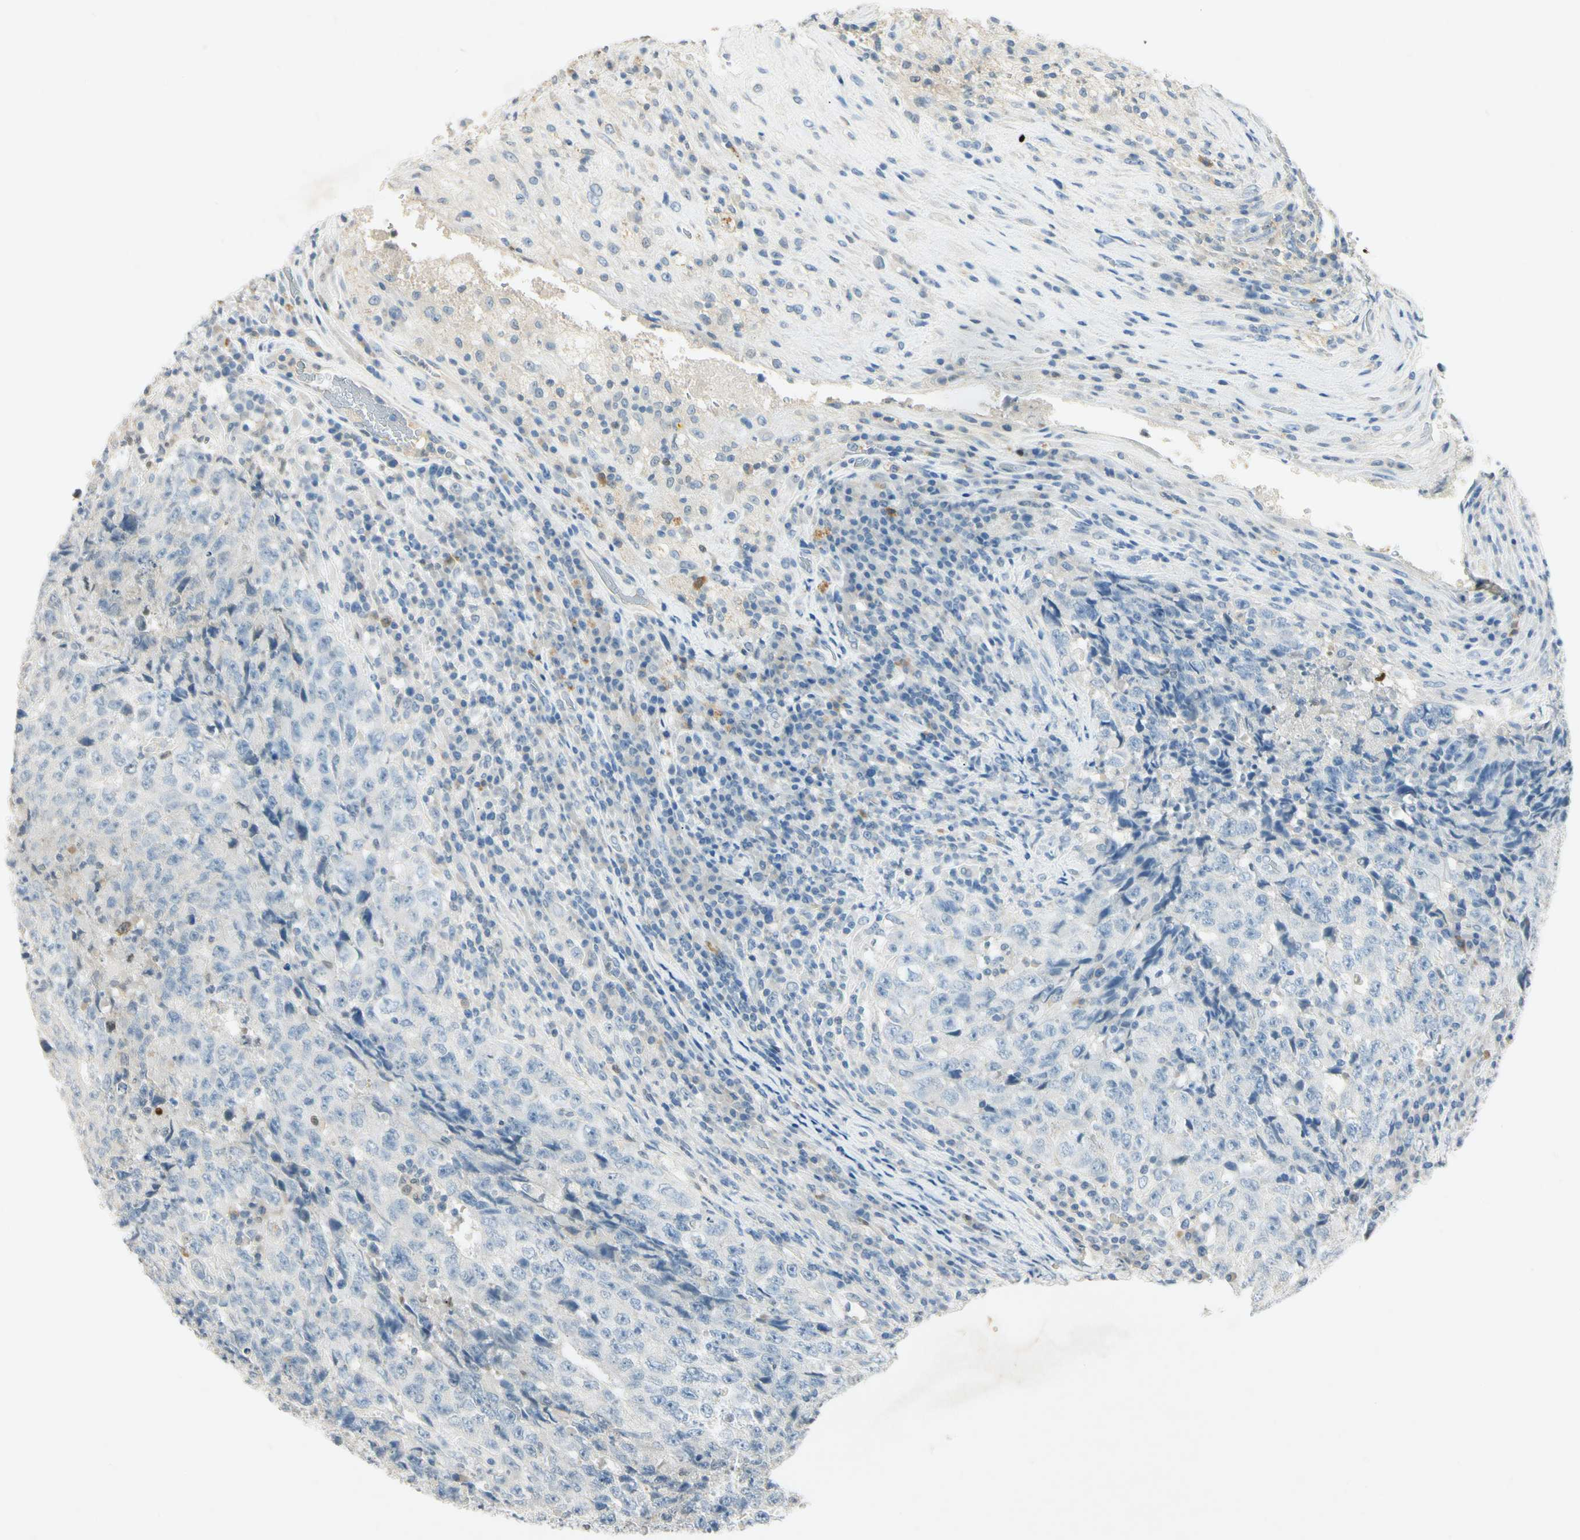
{"staining": {"intensity": "negative", "quantity": "none", "location": "none"}, "tissue": "testis cancer", "cell_type": "Tumor cells", "image_type": "cancer", "snomed": [{"axis": "morphology", "description": "Necrosis, NOS"}, {"axis": "morphology", "description": "Carcinoma, Embryonal, NOS"}, {"axis": "topography", "description": "Testis"}], "caption": "Tumor cells are negative for brown protein staining in embryonal carcinoma (testis).", "gene": "HSPA1B", "patient": {"sex": "male", "age": 19}}